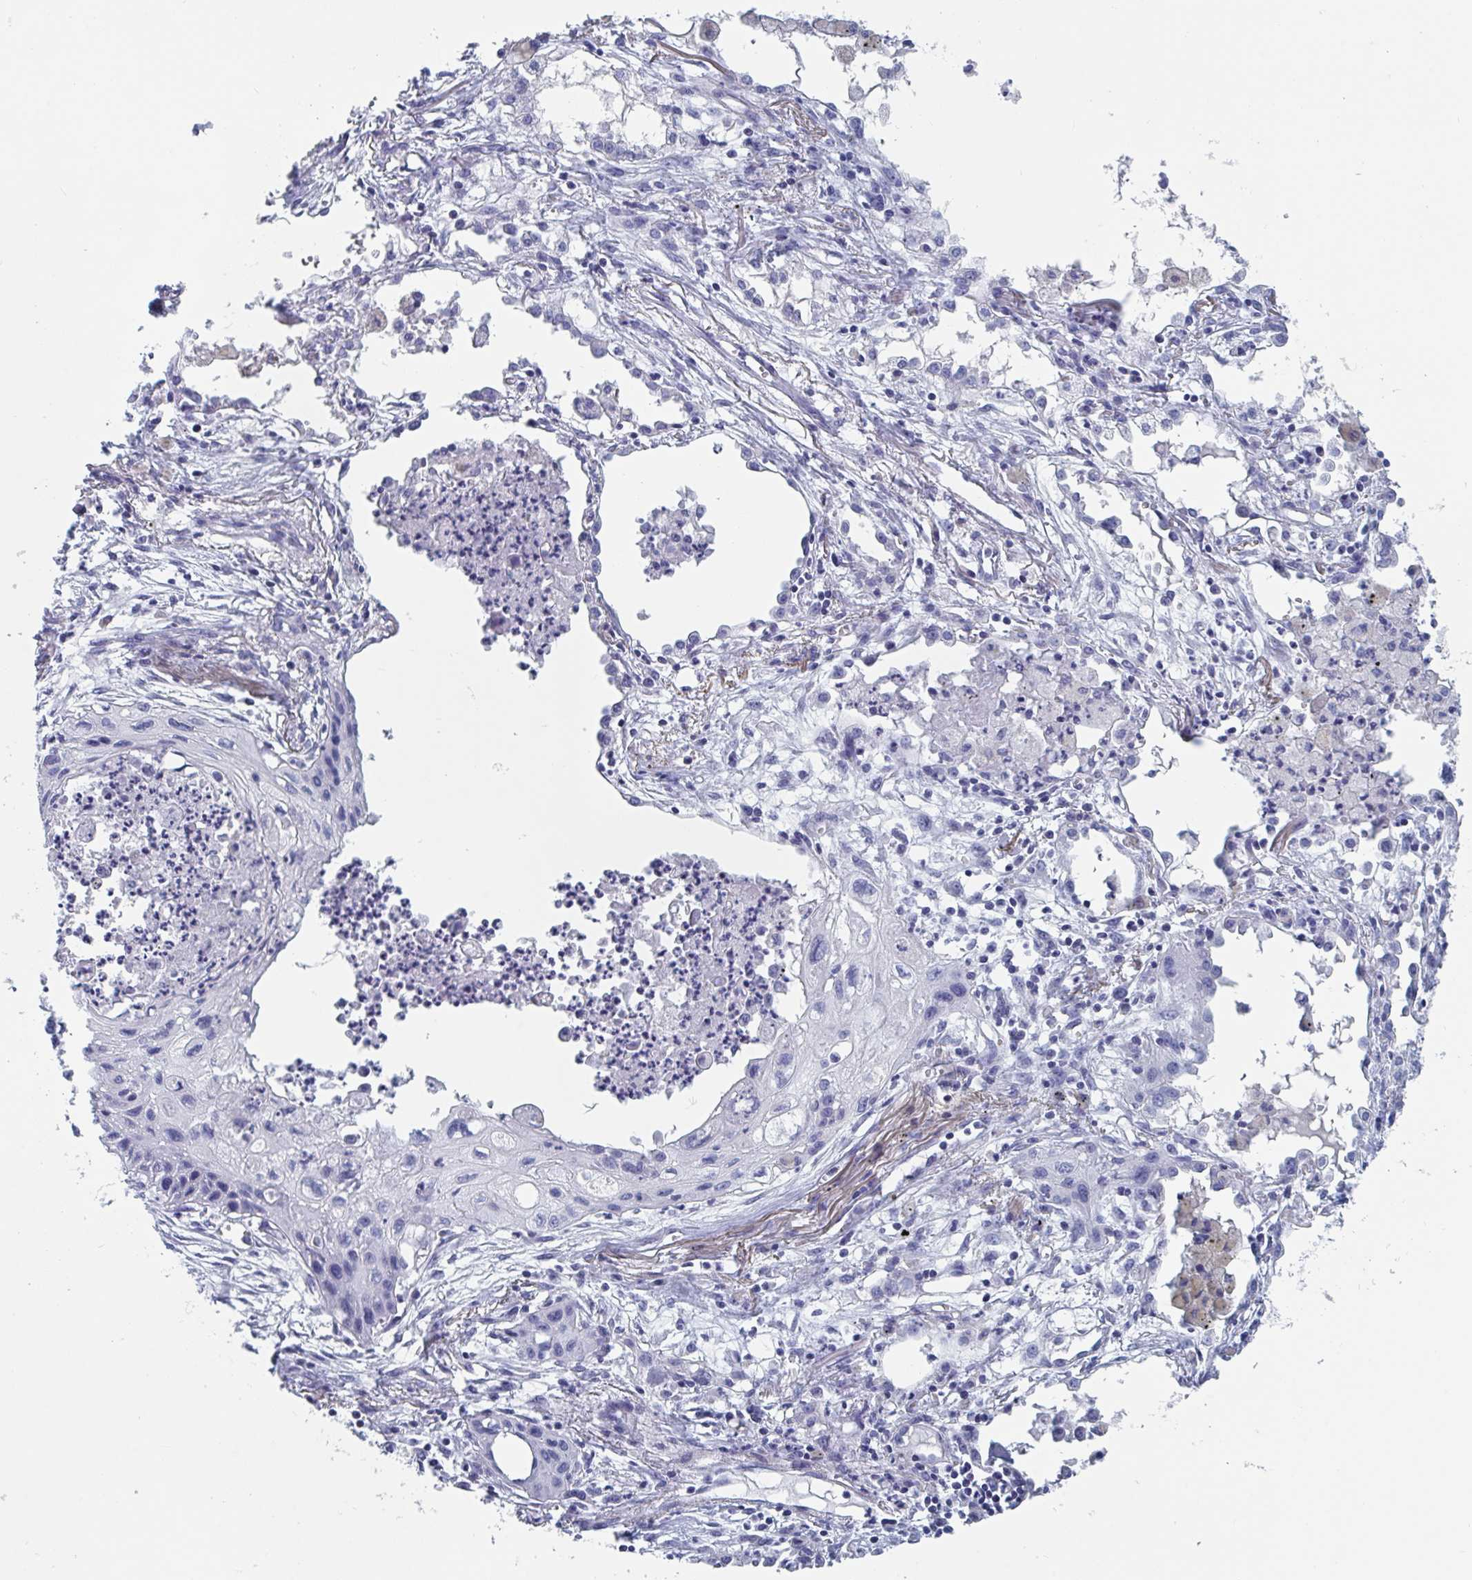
{"staining": {"intensity": "negative", "quantity": "none", "location": "none"}, "tissue": "lung cancer", "cell_type": "Tumor cells", "image_type": "cancer", "snomed": [{"axis": "morphology", "description": "Squamous cell carcinoma, NOS"}, {"axis": "topography", "description": "Lung"}], "caption": "DAB immunohistochemical staining of human lung cancer demonstrates no significant staining in tumor cells.", "gene": "DPEP3", "patient": {"sex": "male", "age": 71}}